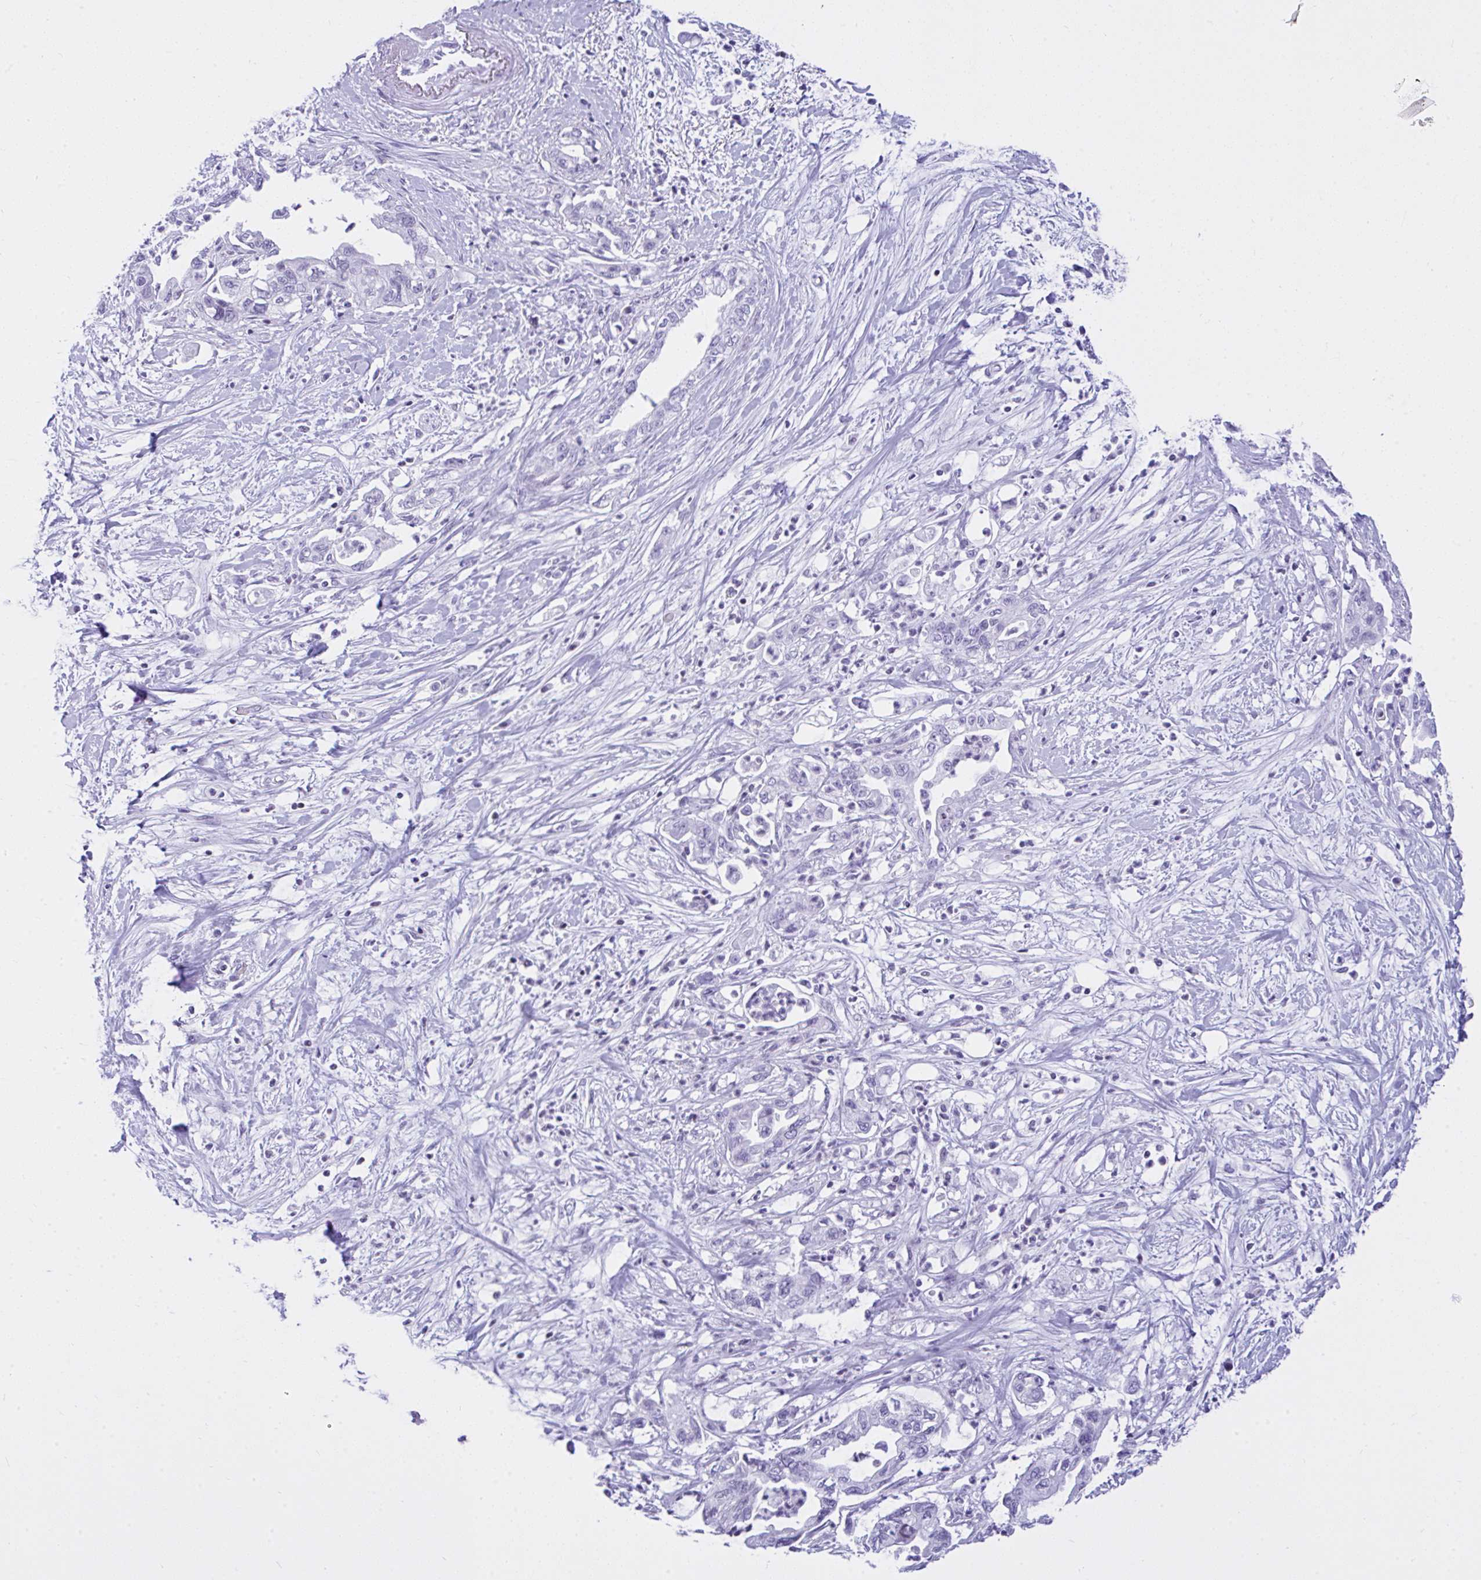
{"staining": {"intensity": "negative", "quantity": "none", "location": "none"}, "tissue": "pancreatic cancer", "cell_type": "Tumor cells", "image_type": "cancer", "snomed": [{"axis": "morphology", "description": "Adenocarcinoma, NOS"}, {"axis": "topography", "description": "Pancreas"}], "caption": "High power microscopy photomicrograph of an IHC micrograph of adenocarcinoma (pancreatic), revealing no significant expression in tumor cells.", "gene": "KRT27", "patient": {"sex": "female", "age": 73}}